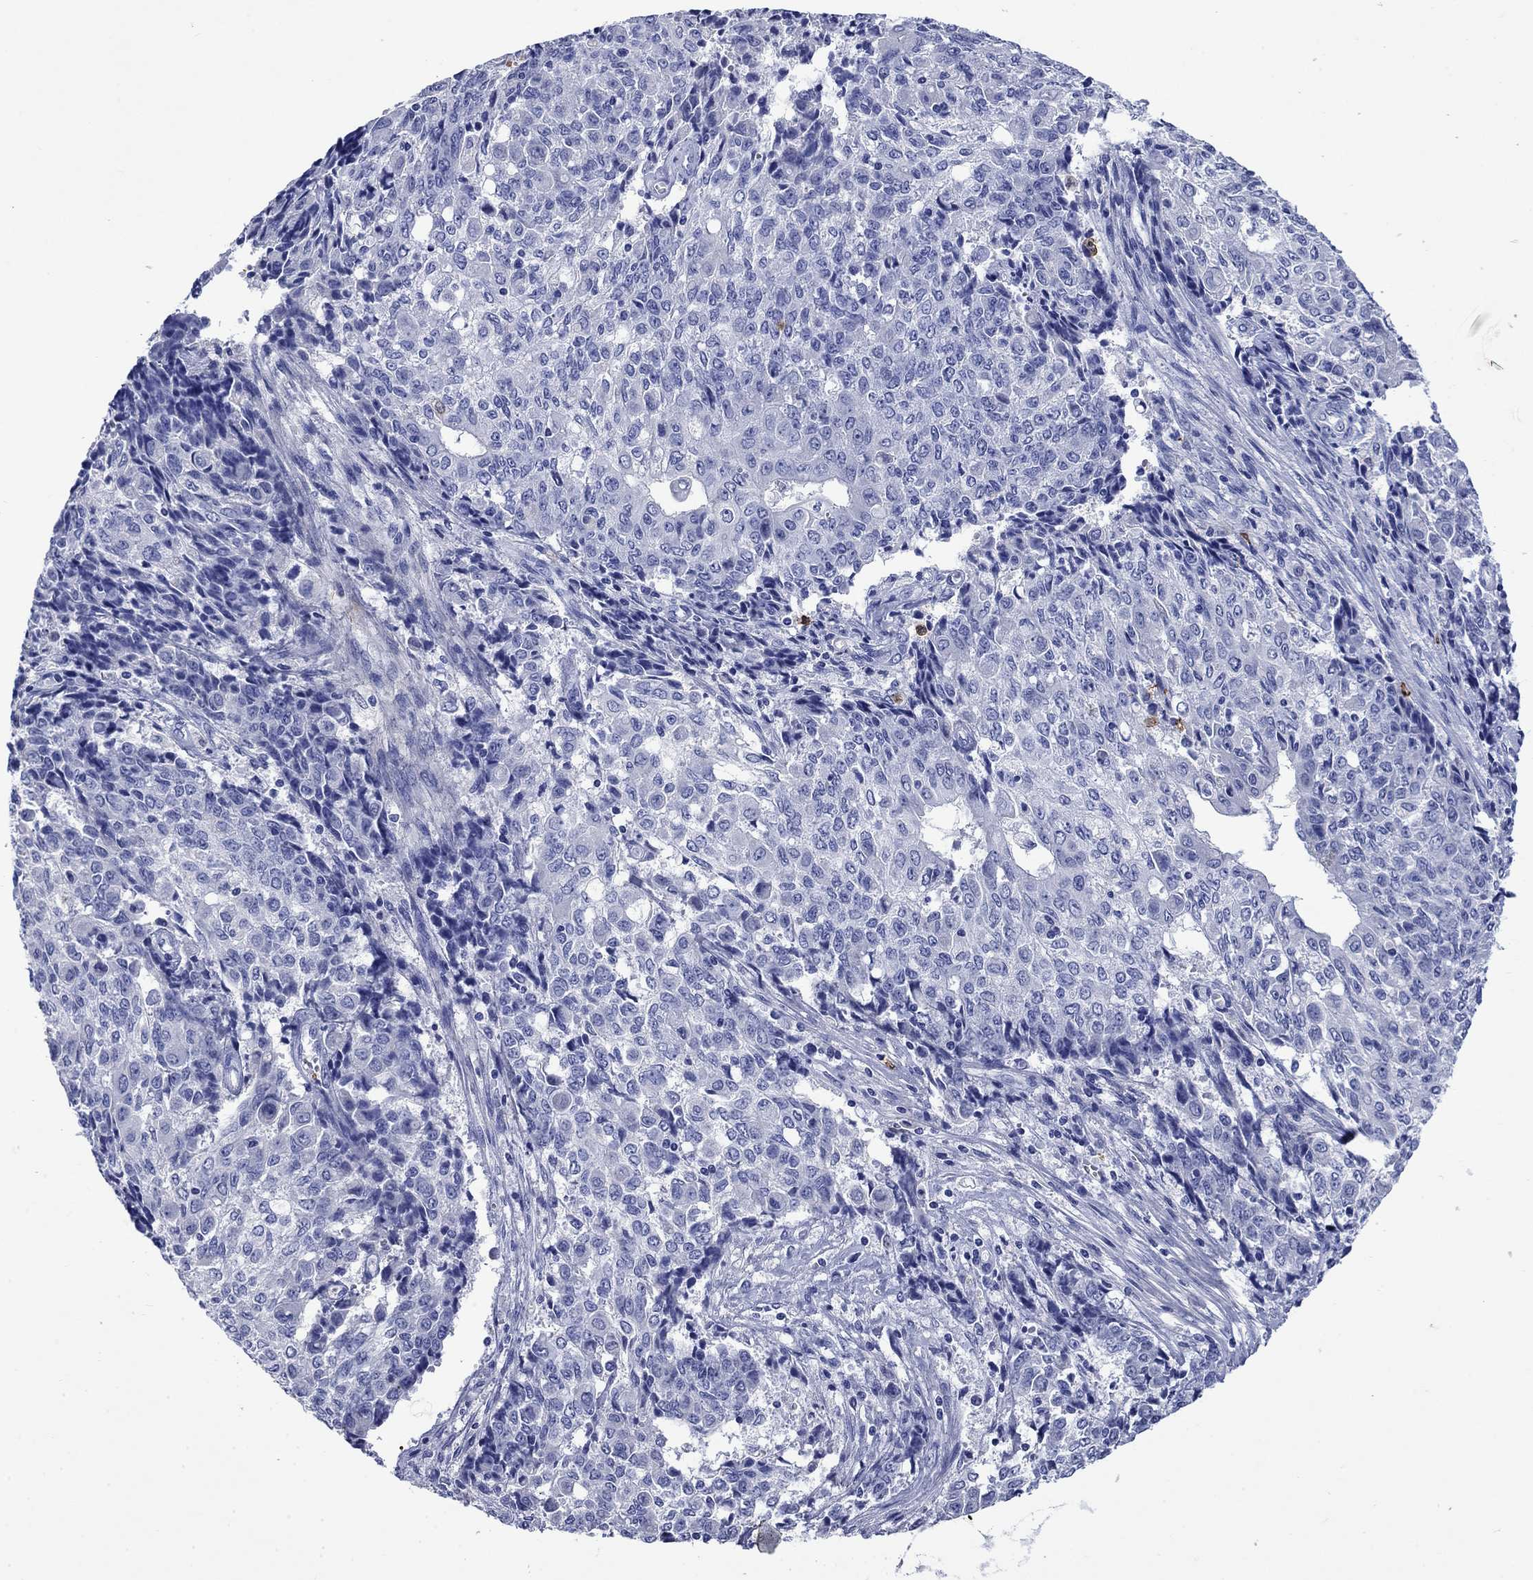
{"staining": {"intensity": "negative", "quantity": "none", "location": "none"}, "tissue": "ovarian cancer", "cell_type": "Tumor cells", "image_type": "cancer", "snomed": [{"axis": "morphology", "description": "Carcinoma, endometroid"}, {"axis": "topography", "description": "Ovary"}], "caption": "IHC histopathology image of neoplastic tissue: endometroid carcinoma (ovarian) stained with DAB displays no significant protein expression in tumor cells. Nuclei are stained in blue.", "gene": "TFR2", "patient": {"sex": "female", "age": 42}}